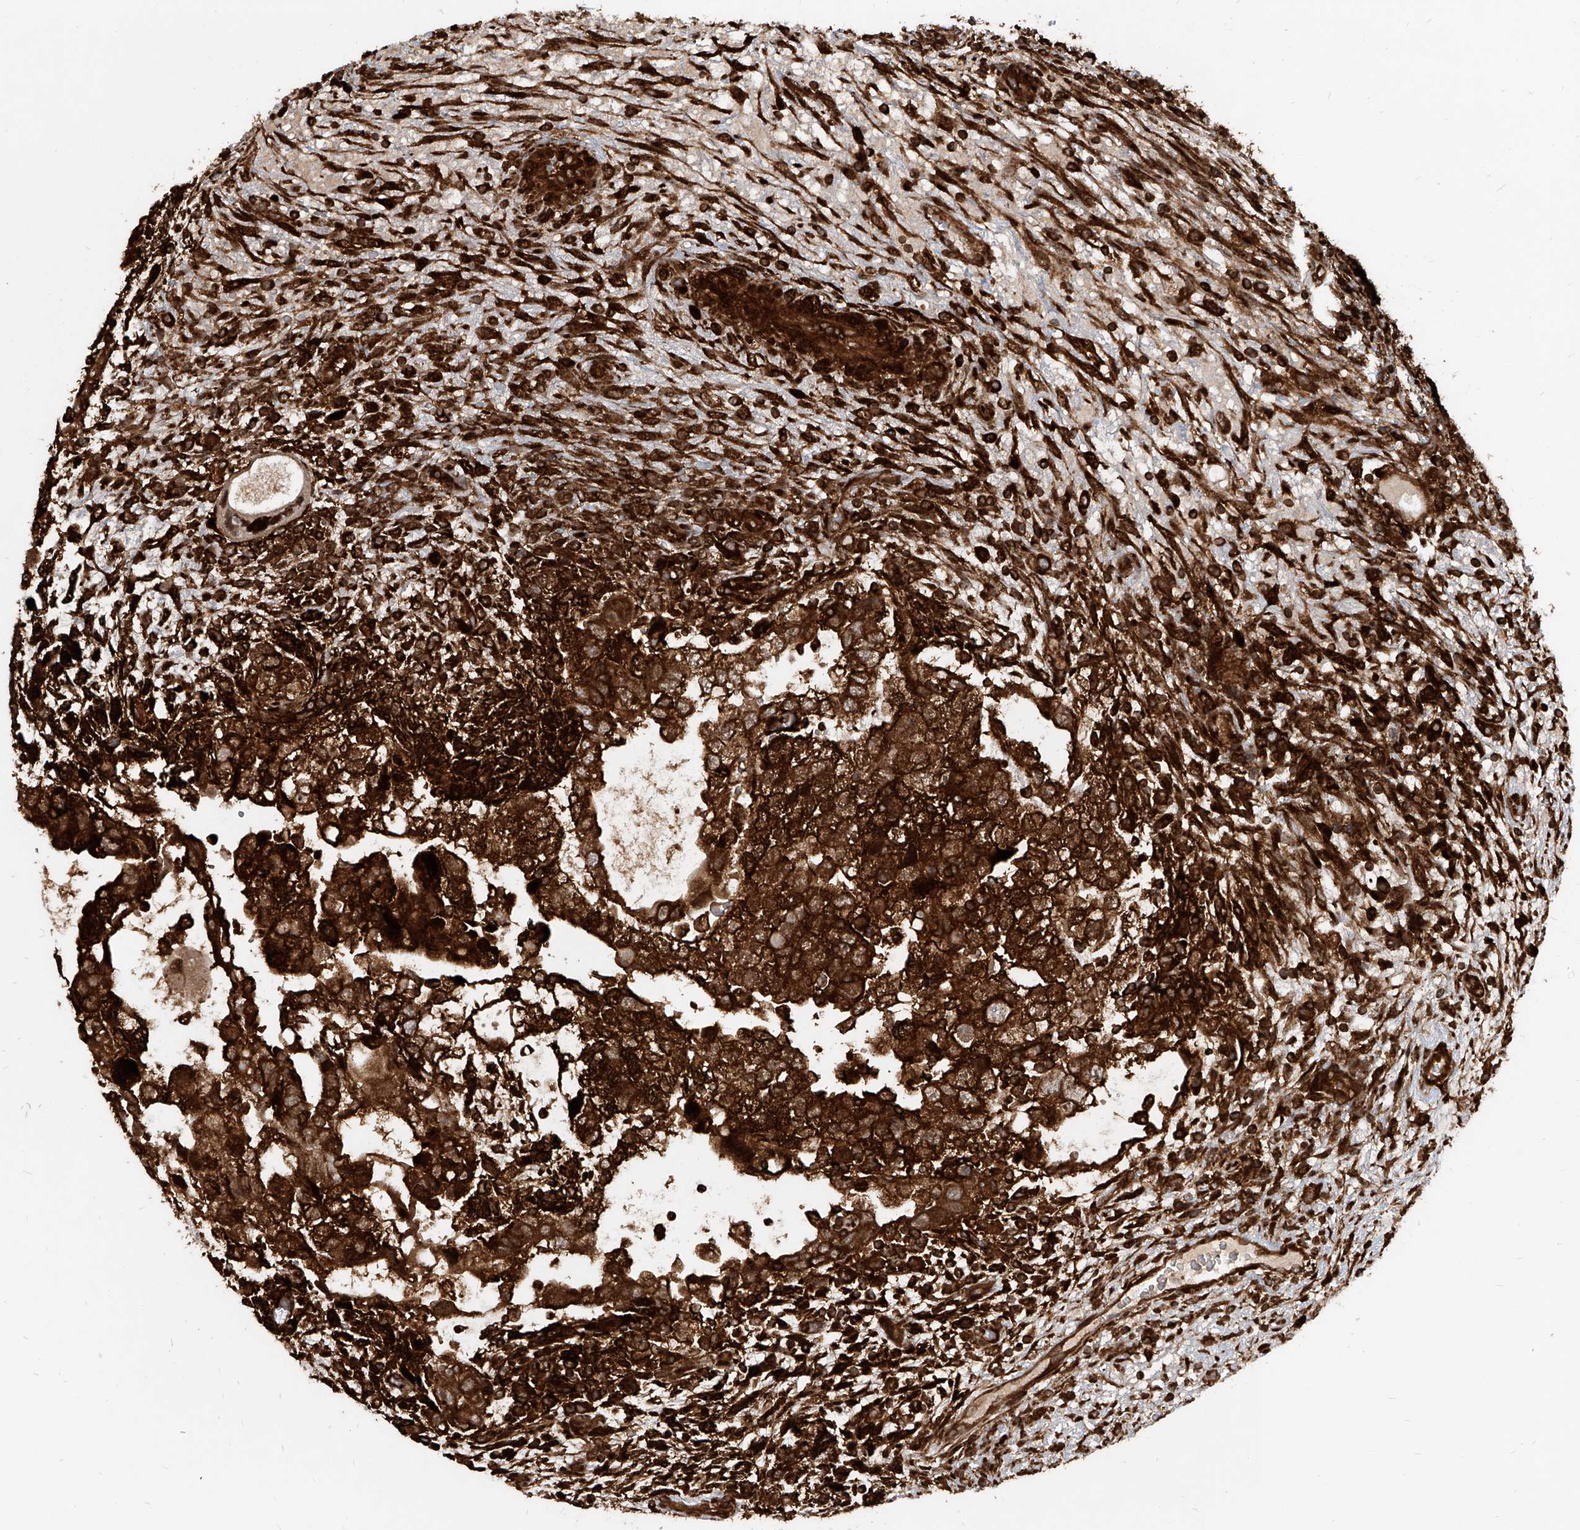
{"staining": {"intensity": "strong", "quantity": ">75%", "location": "cytoplasmic/membranous"}, "tissue": "testis cancer", "cell_type": "Tumor cells", "image_type": "cancer", "snomed": [{"axis": "morphology", "description": "Carcinoma, Embryonal, NOS"}, {"axis": "topography", "description": "Testis"}], "caption": "Approximately >75% of tumor cells in testis cancer exhibit strong cytoplasmic/membranous protein positivity as visualized by brown immunohistochemical staining.", "gene": "MAGED2", "patient": {"sex": "male", "age": 37}}